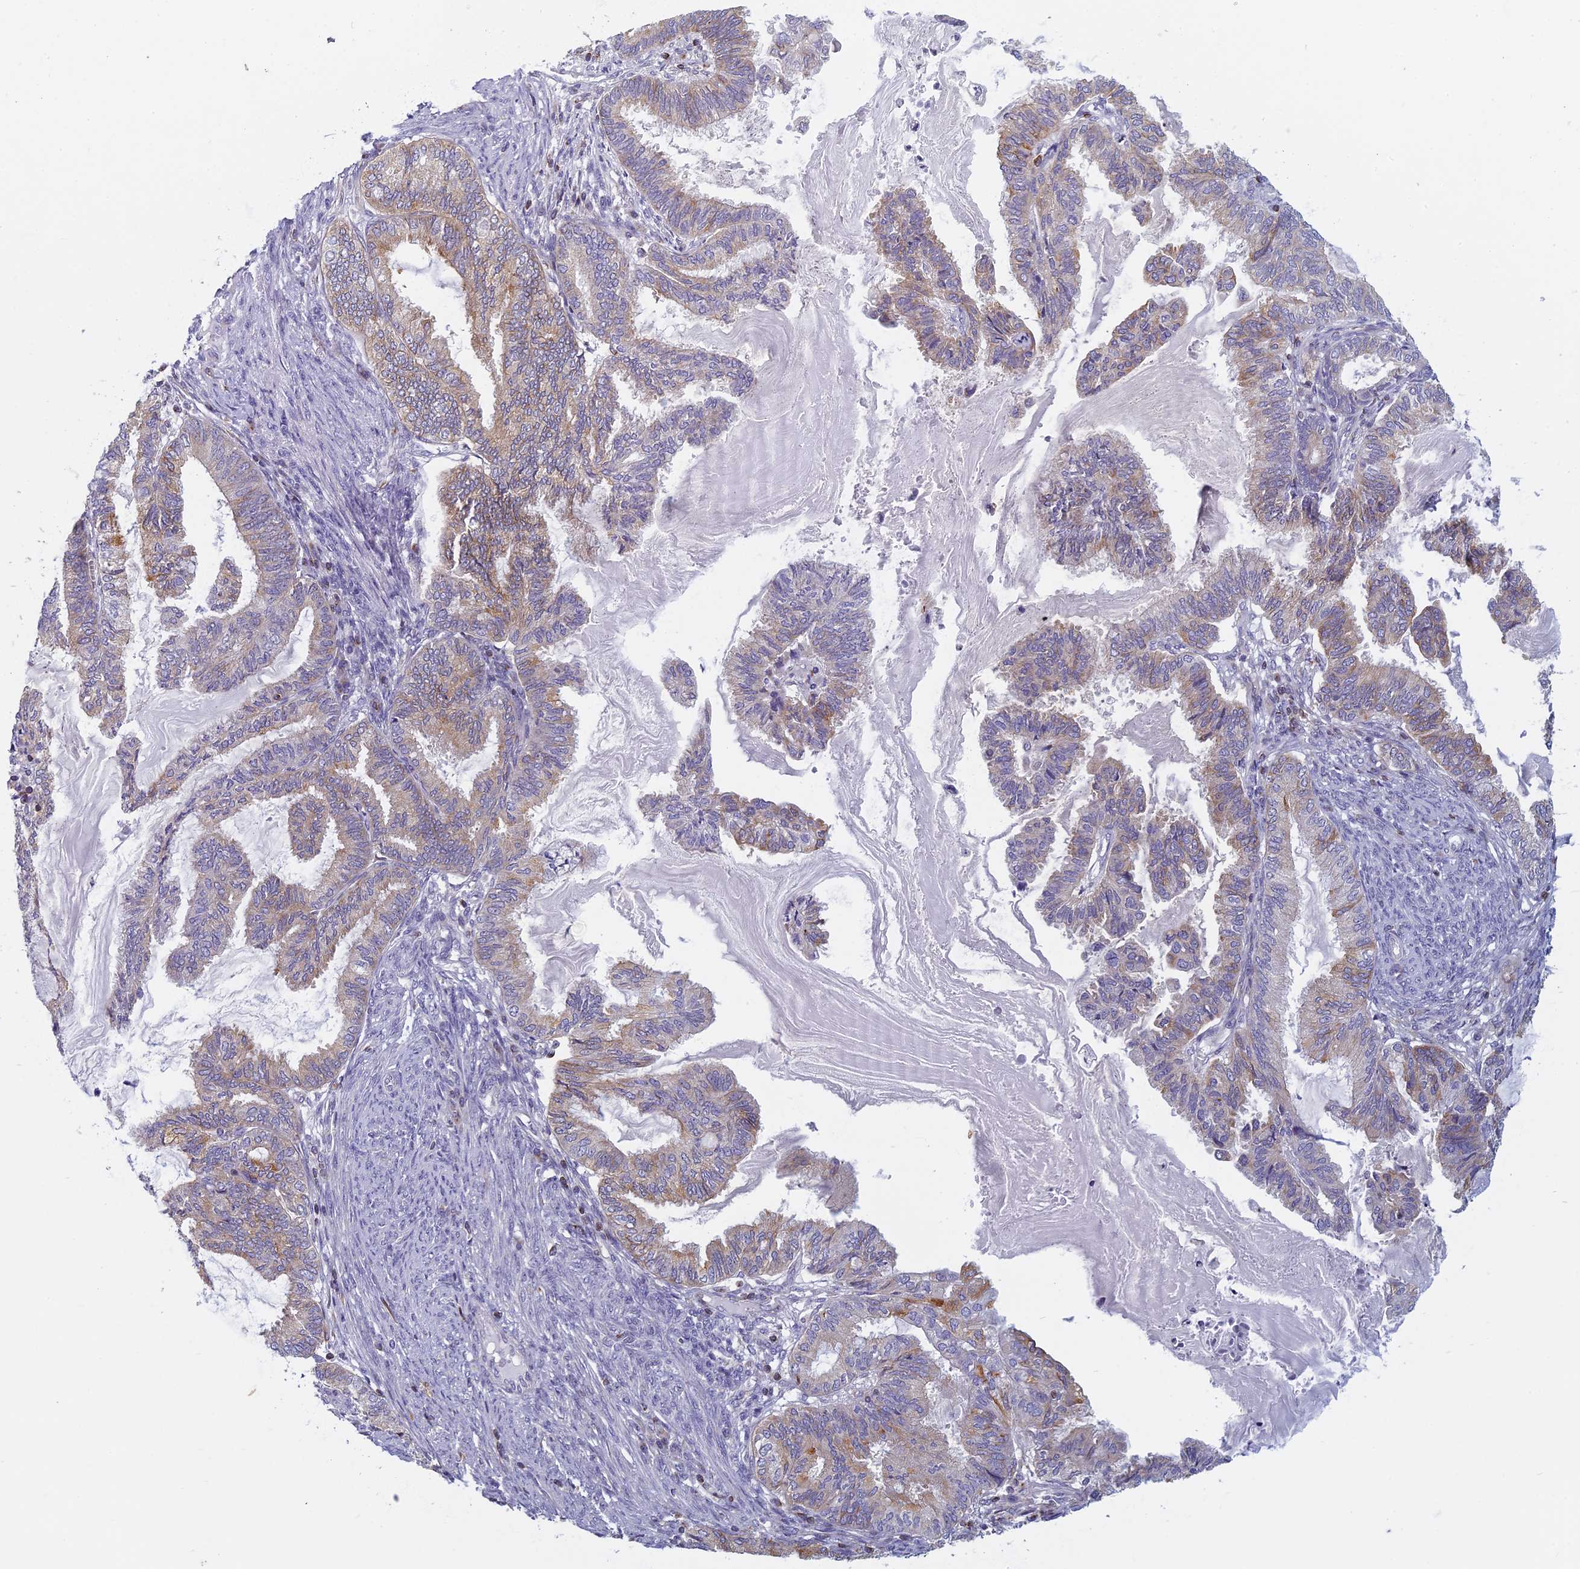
{"staining": {"intensity": "weak", "quantity": "25%-75%", "location": "cytoplasmic/membranous"}, "tissue": "endometrial cancer", "cell_type": "Tumor cells", "image_type": "cancer", "snomed": [{"axis": "morphology", "description": "Adenocarcinoma, NOS"}, {"axis": "topography", "description": "Endometrium"}], "caption": "Approximately 25%-75% of tumor cells in human endometrial cancer show weak cytoplasmic/membranous protein positivity as visualized by brown immunohistochemical staining.", "gene": "NOL10", "patient": {"sex": "female", "age": 86}}